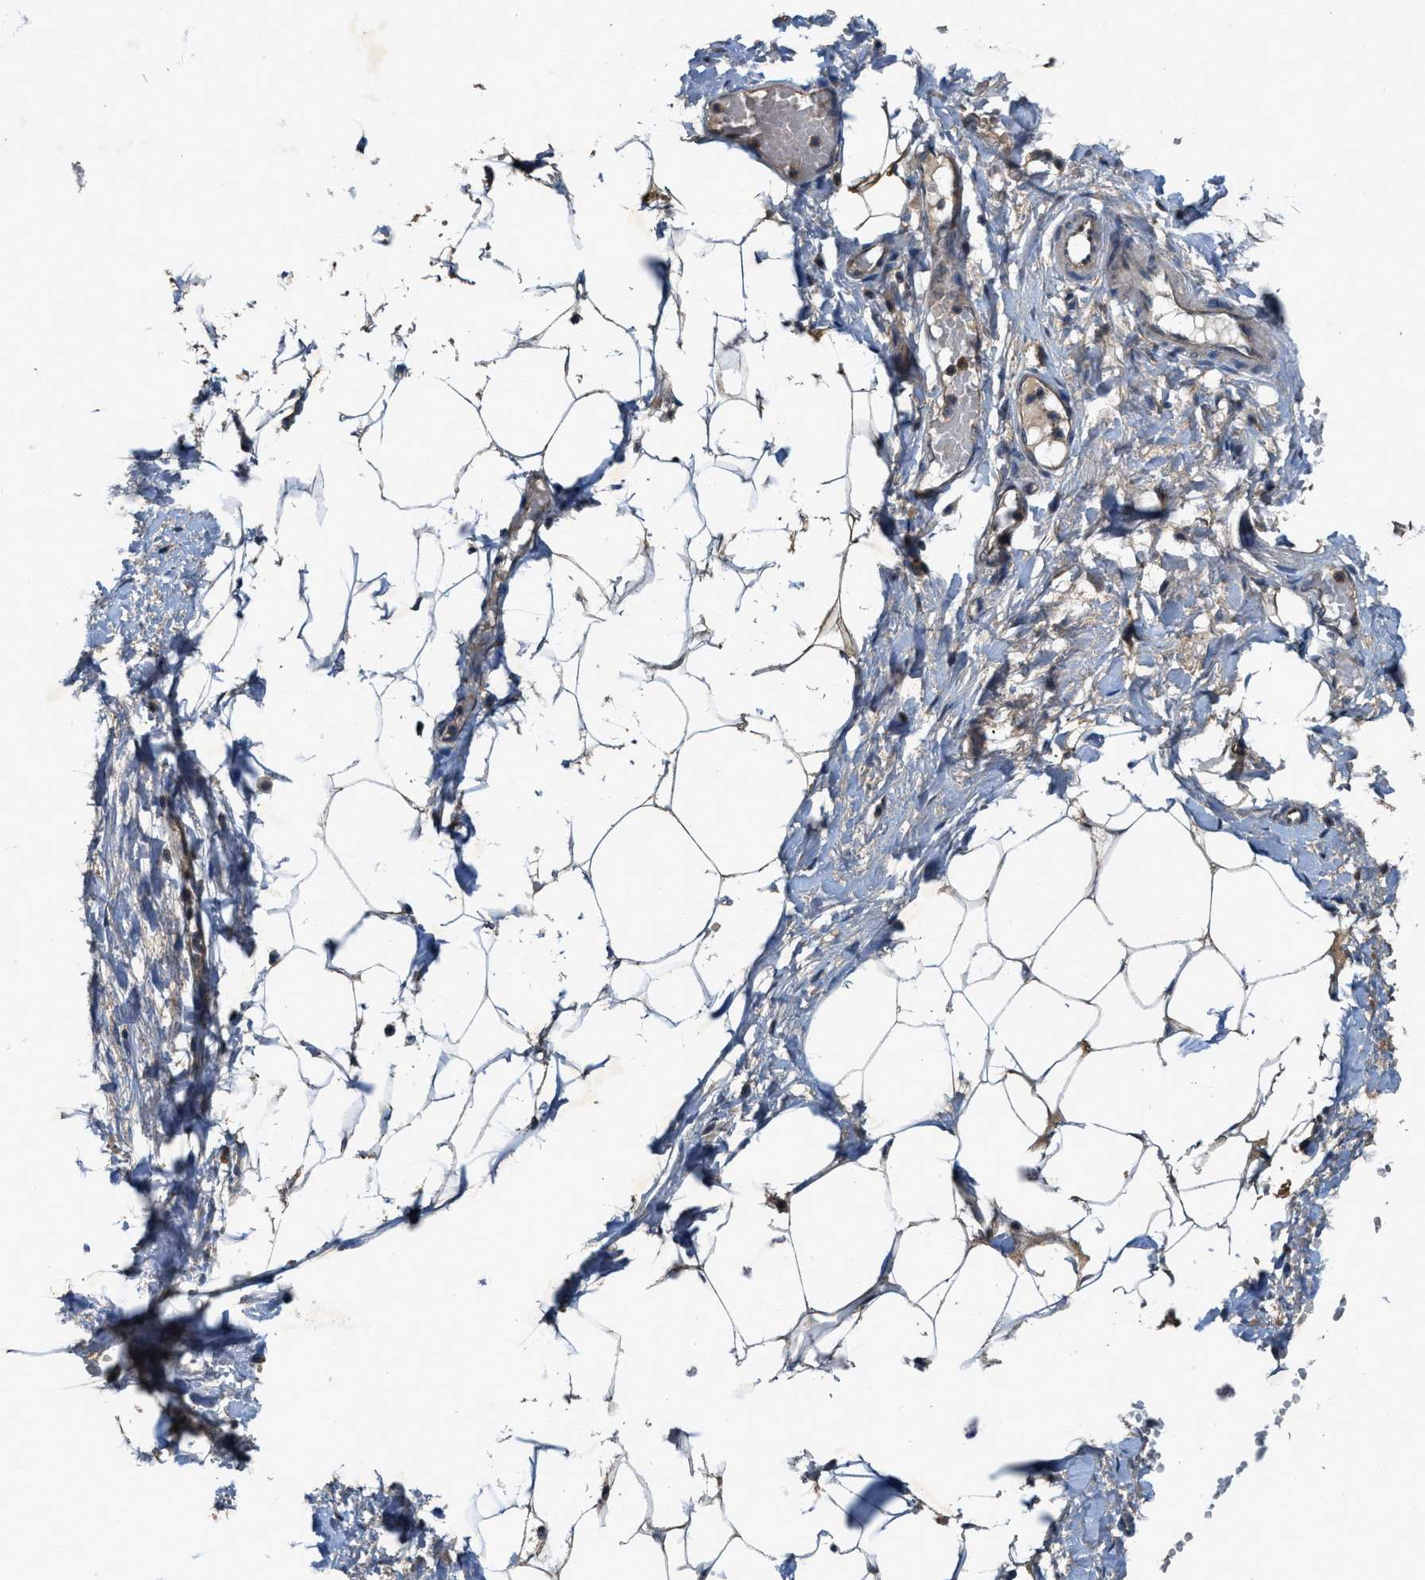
{"staining": {"intensity": "moderate", "quantity": "<25%", "location": "cytoplasmic/membranous"}, "tissue": "adipose tissue", "cell_type": "Adipocytes", "image_type": "normal", "snomed": [{"axis": "morphology", "description": "Normal tissue, NOS"}, {"axis": "topography", "description": "Soft tissue"}], "caption": "Unremarkable adipose tissue exhibits moderate cytoplasmic/membranous positivity in about <25% of adipocytes, visualized by immunohistochemistry. (brown staining indicates protein expression, while blue staining denotes nuclei).", "gene": "PDP2", "patient": {"sex": "male", "age": 72}}